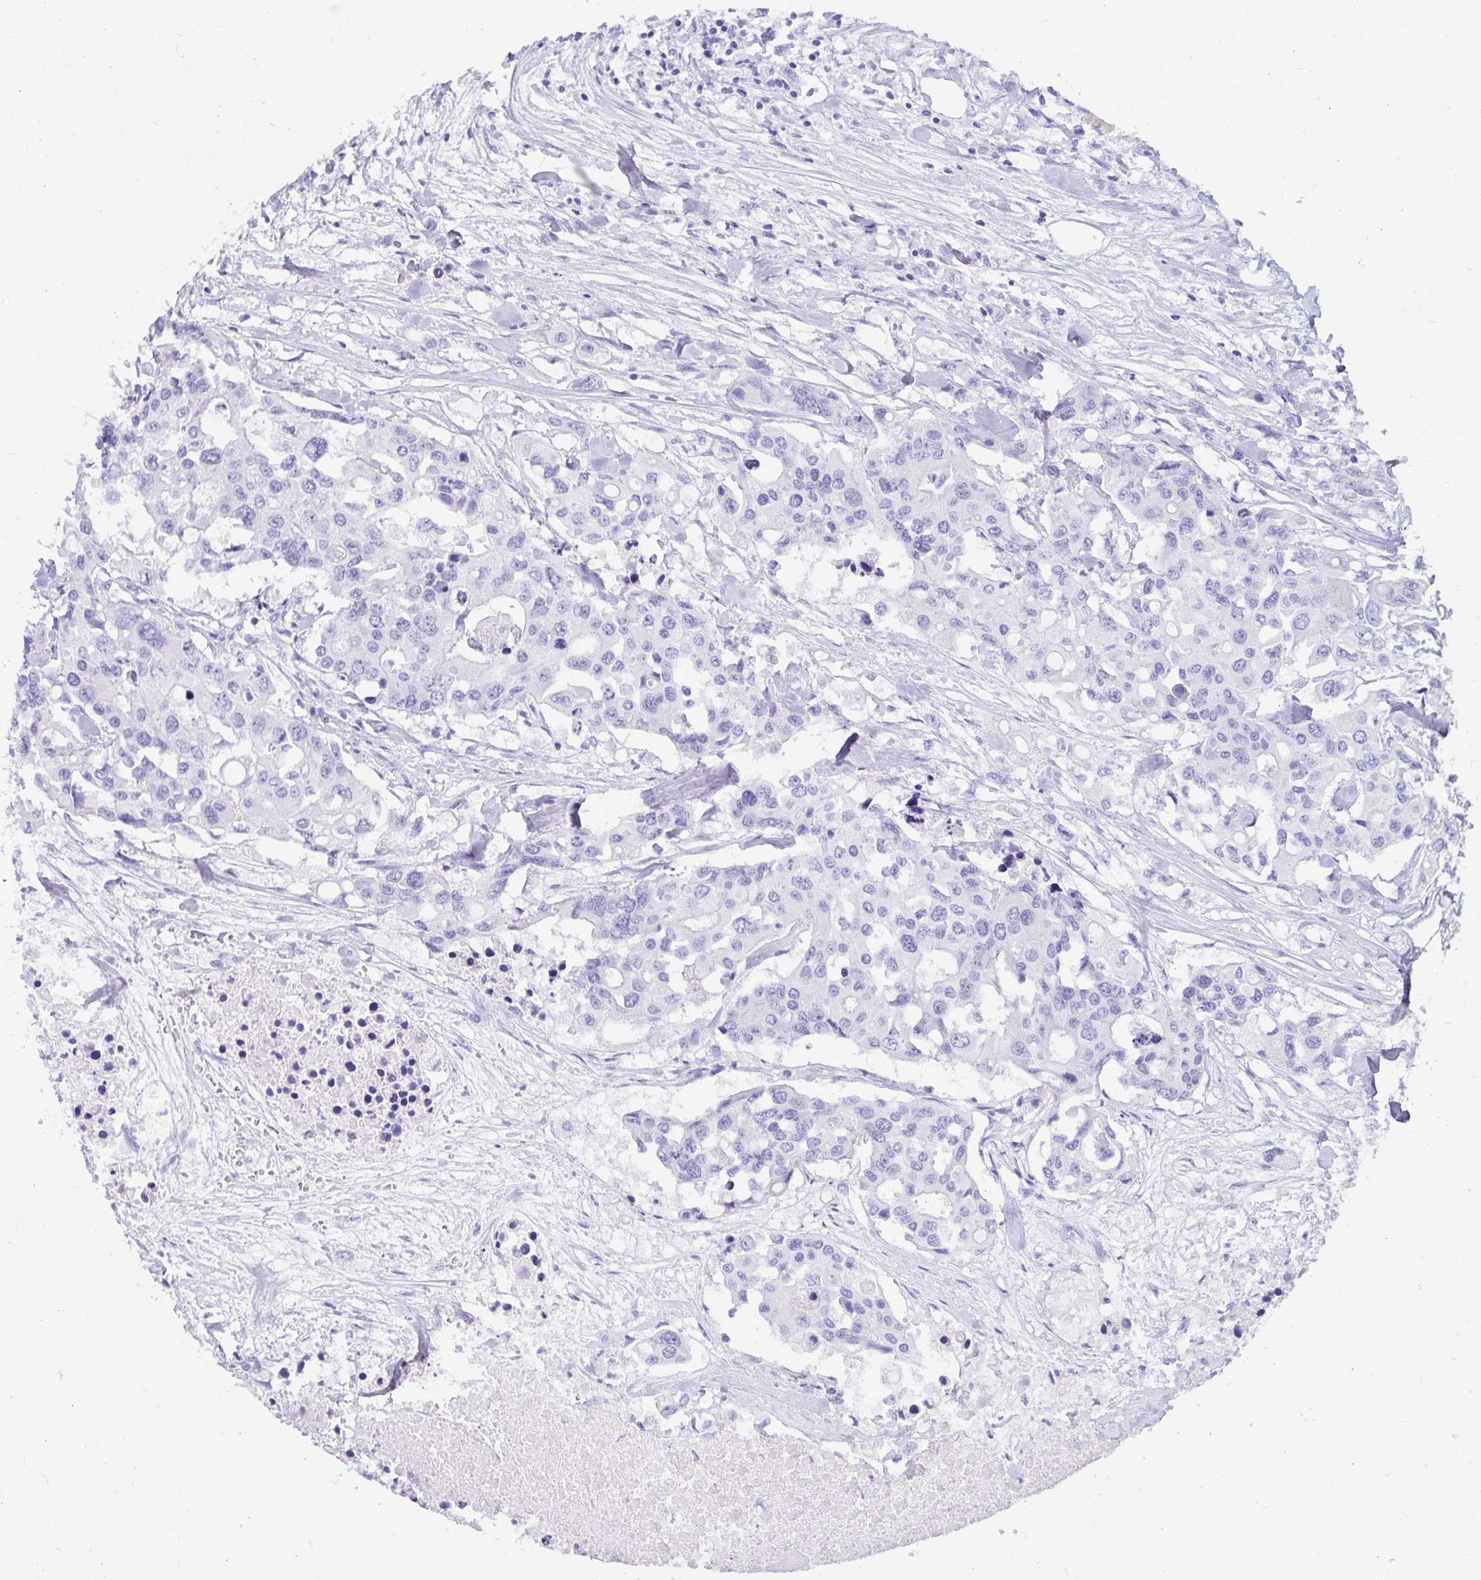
{"staining": {"intensity": "negative", "quantity": "none", "location": "none"}, "tissue": "colorectal cancer", "cell_type": "Tumor cells", "image_type": "cancer", "snomed": [{"axis": "morphology", "description": "Adenocarcinoma, NOS"}, {"axis": "topography", "description": "Colon"}], "caption": "Histopathology image shows no significant protein positivity in tumor cells of colorectal cancer.", "gene": "ZPBP2", "patient": {"sex": "male", "age": 77}}